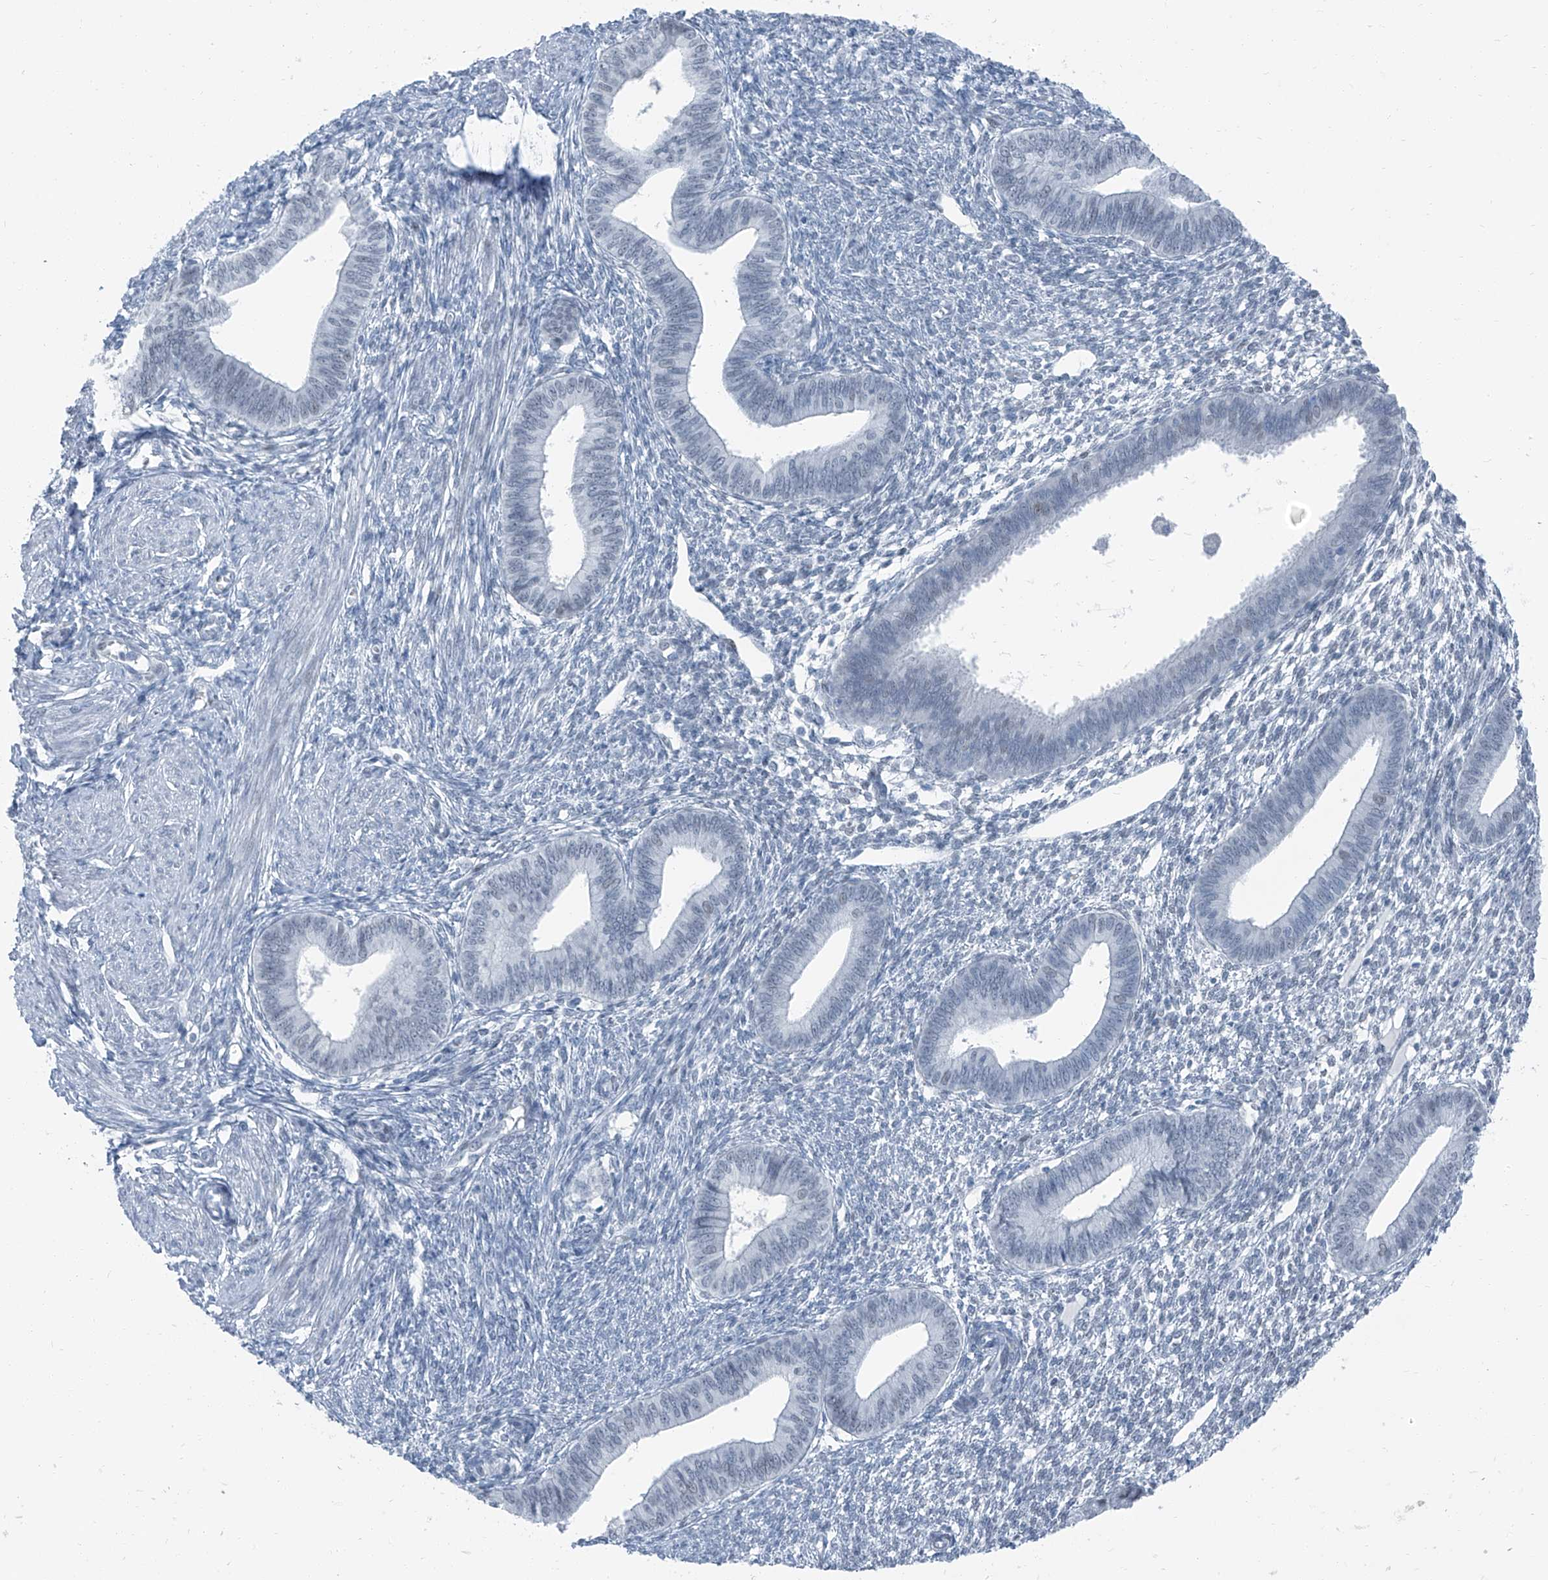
{"staining": {"intensity": "negative", "quantity": "none", "location": "none"}, "tissue": "endometrium", "cell_type": "Cells in endometrial stroma", "image_type": "normal", "snomed": [{"axis": "morphology", "description": "Normal tissue, NOS"}, {"axis": "topography", "description": "Endometrium"}], "caption": "Cells in endometrial stroma show no significant protein staining in normal endometrium.", "gene": "RGN", "patient": {"sex": "female", "age": 46}}